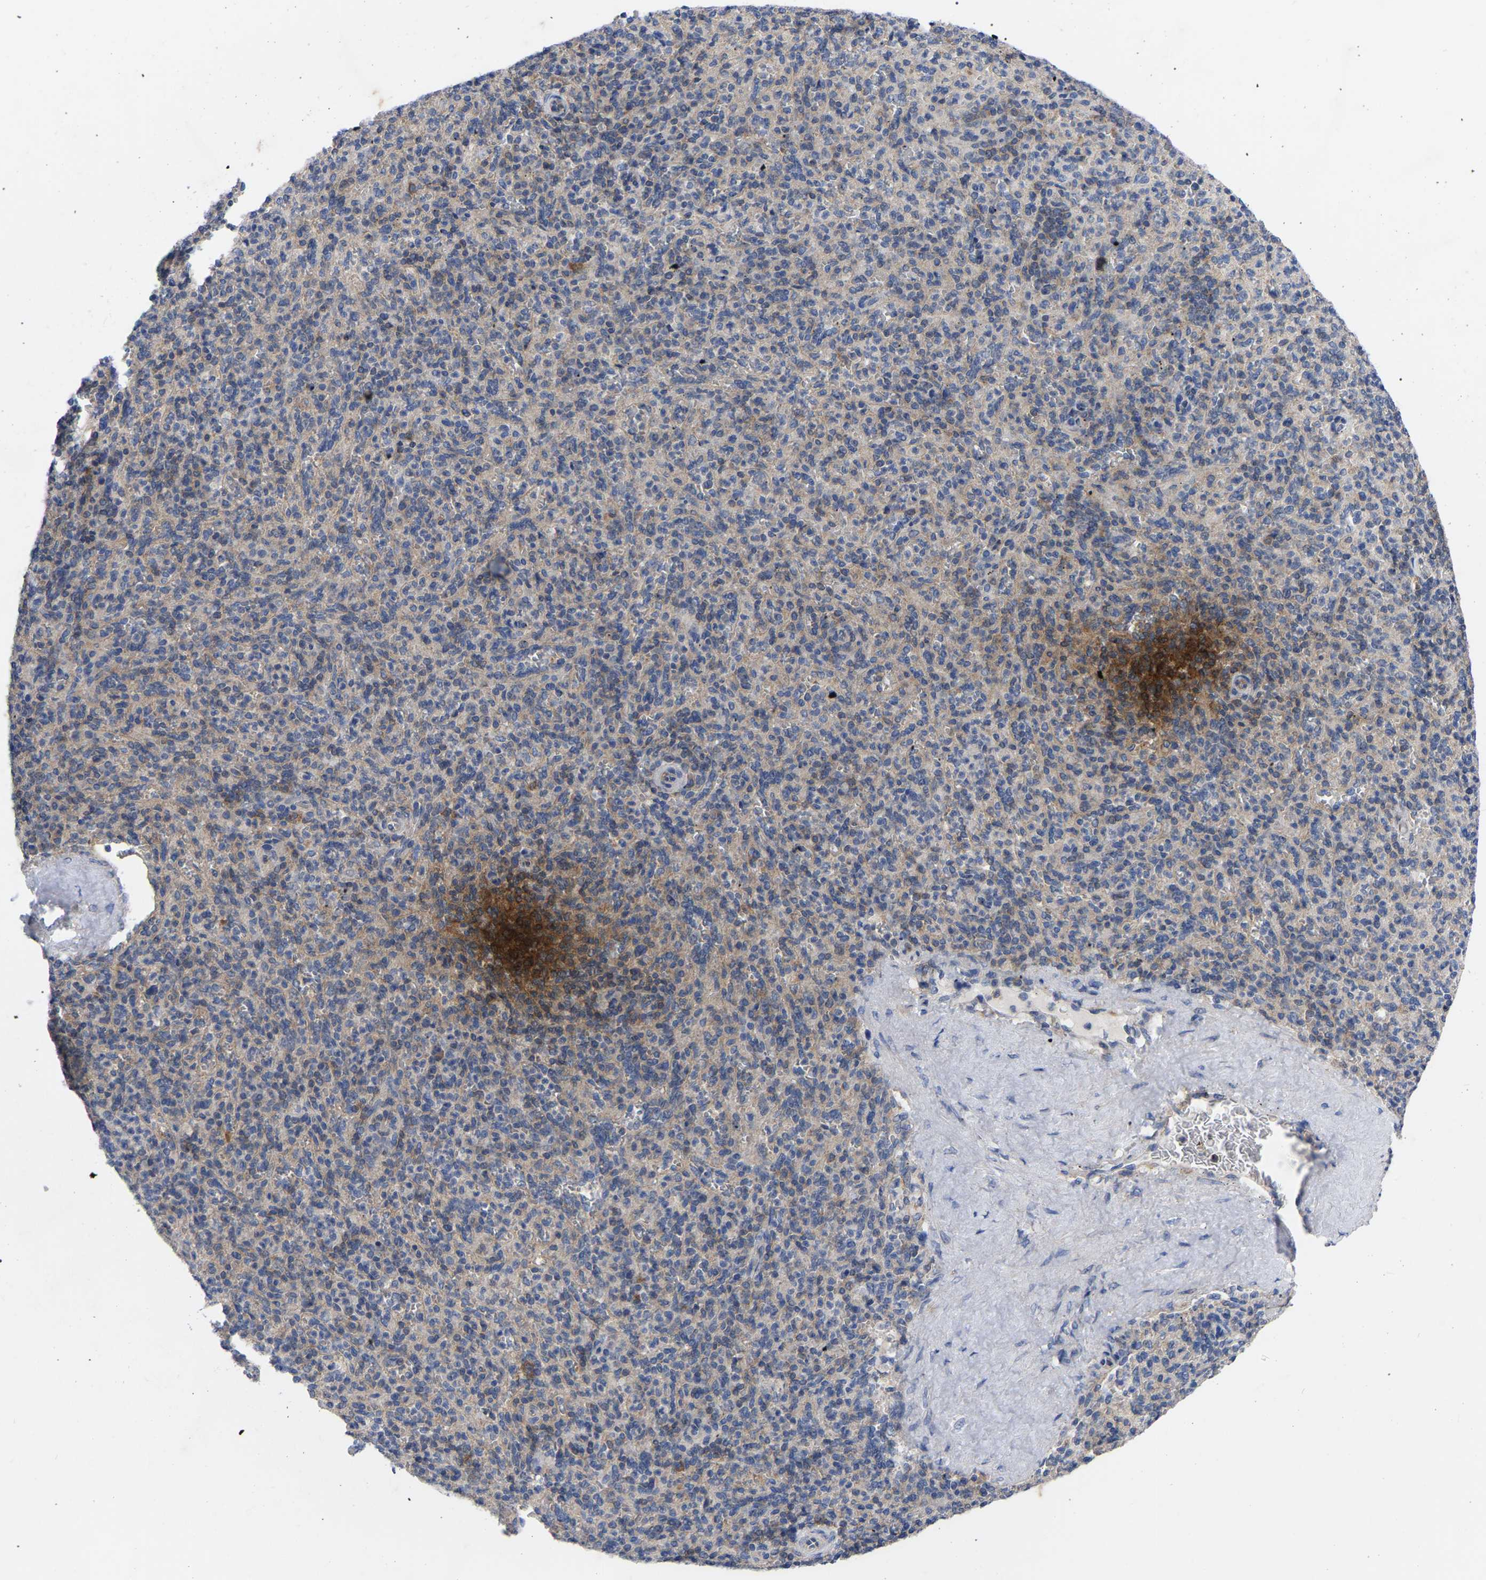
{"staining": {"intensity": "weak", "quantity": "<25%", "location": "cytoplasmic/membranous"}, "tissue": "spleen", "cell_type": "Cells in red pulp", "image_type": "normal", "snomed": [{"axis": "morphology", "description": "Normal tissue, NOS"}, {"axis": "topography", "description": "Spleen"}], "caption": "The histopathology image reveals no significant staining in cells in red pulp of spleen. (Brightfield microscopy of DAB immunohistochemistry at high magnification).", "gene": "TCP1", "patient": {"sex": "male", "age": 36}}